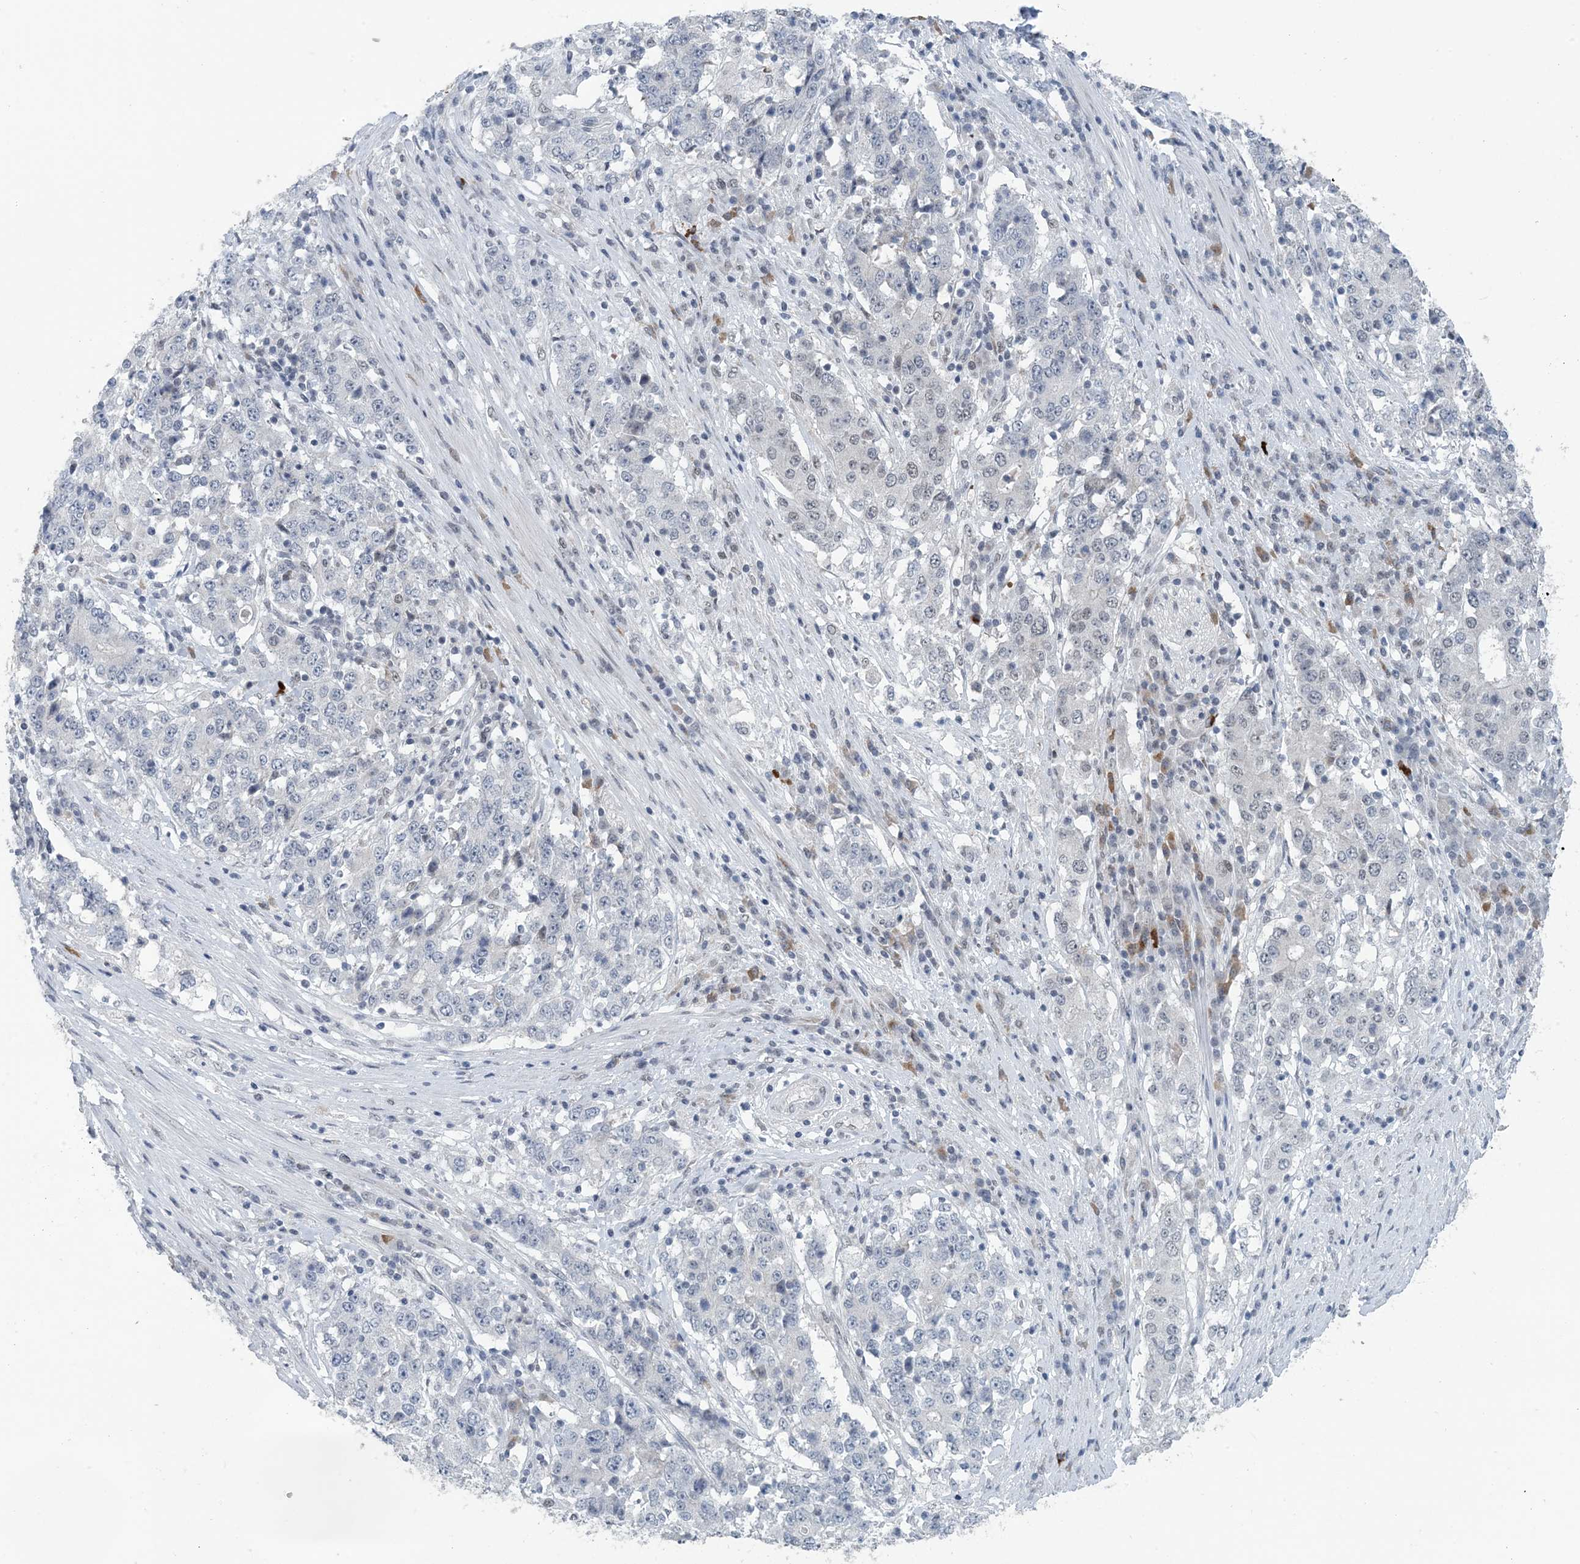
{"staining": {"intensity": "negative", "quantity": "none", "location": "none"}, "tissue": "stomach cancer", "cell_type": "Tumor cells", "image_type": "cancer", "snomed": [{"axis": "morphology", "description": "Adenocarcinoma, NOS"}, {"axis": "topography", "description": "Stomach"}], "caption": "The micrograph reveals no significant positivity in tumor cells of stomach adenocarcinoma.", "gene": "MBD2", "patient": {"sex": "male", "age": 59}}